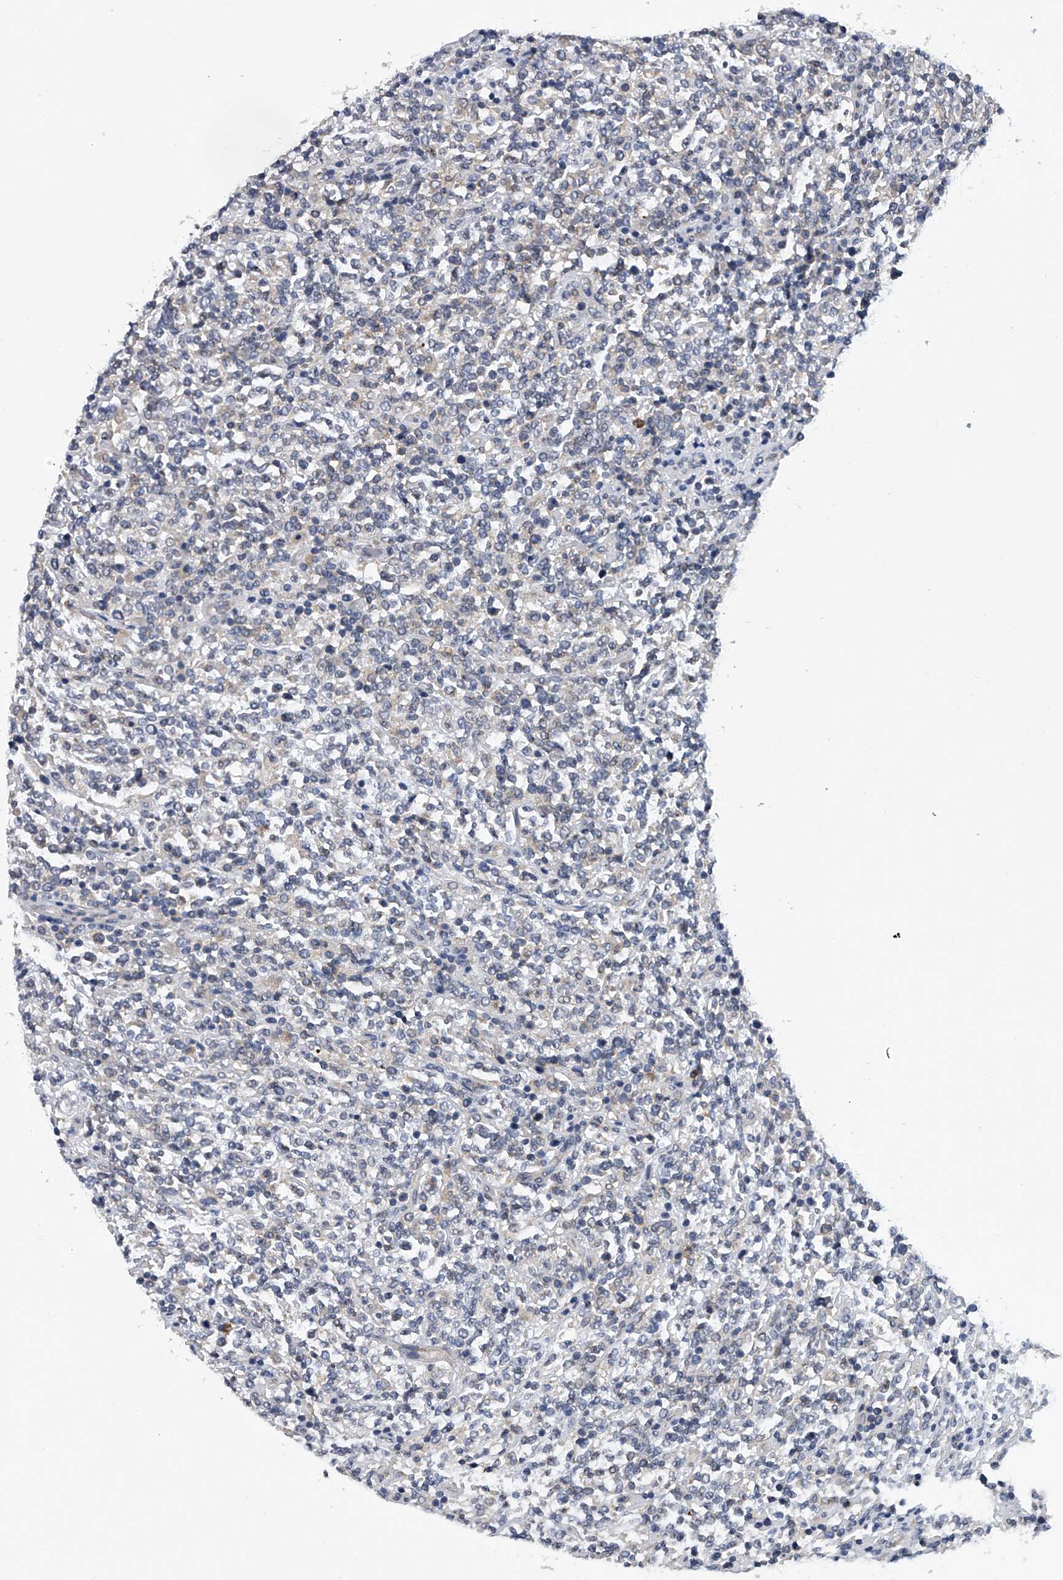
{"staining": {"intensity": "negative", "quantity": "none", "location": "none"}, "tissue": "lymphoma", "cell_type": "Tumor cells", "image_type": "cancer", "snomed": [{"axis": "morphology", "description": "Malignant lymphoma, non-Hodgkin's type, High grade"}, {"axis": "topography", "description": "Soft tissue"}], "caption": "IHC image of neoplastic tissue: lymphoma stained with DAB (3,3'-diaminobenzidine) shows no significant protein expression in tumor cells.", "gene": "RNF5", "patient": {"sex": "male", "age": 18}}